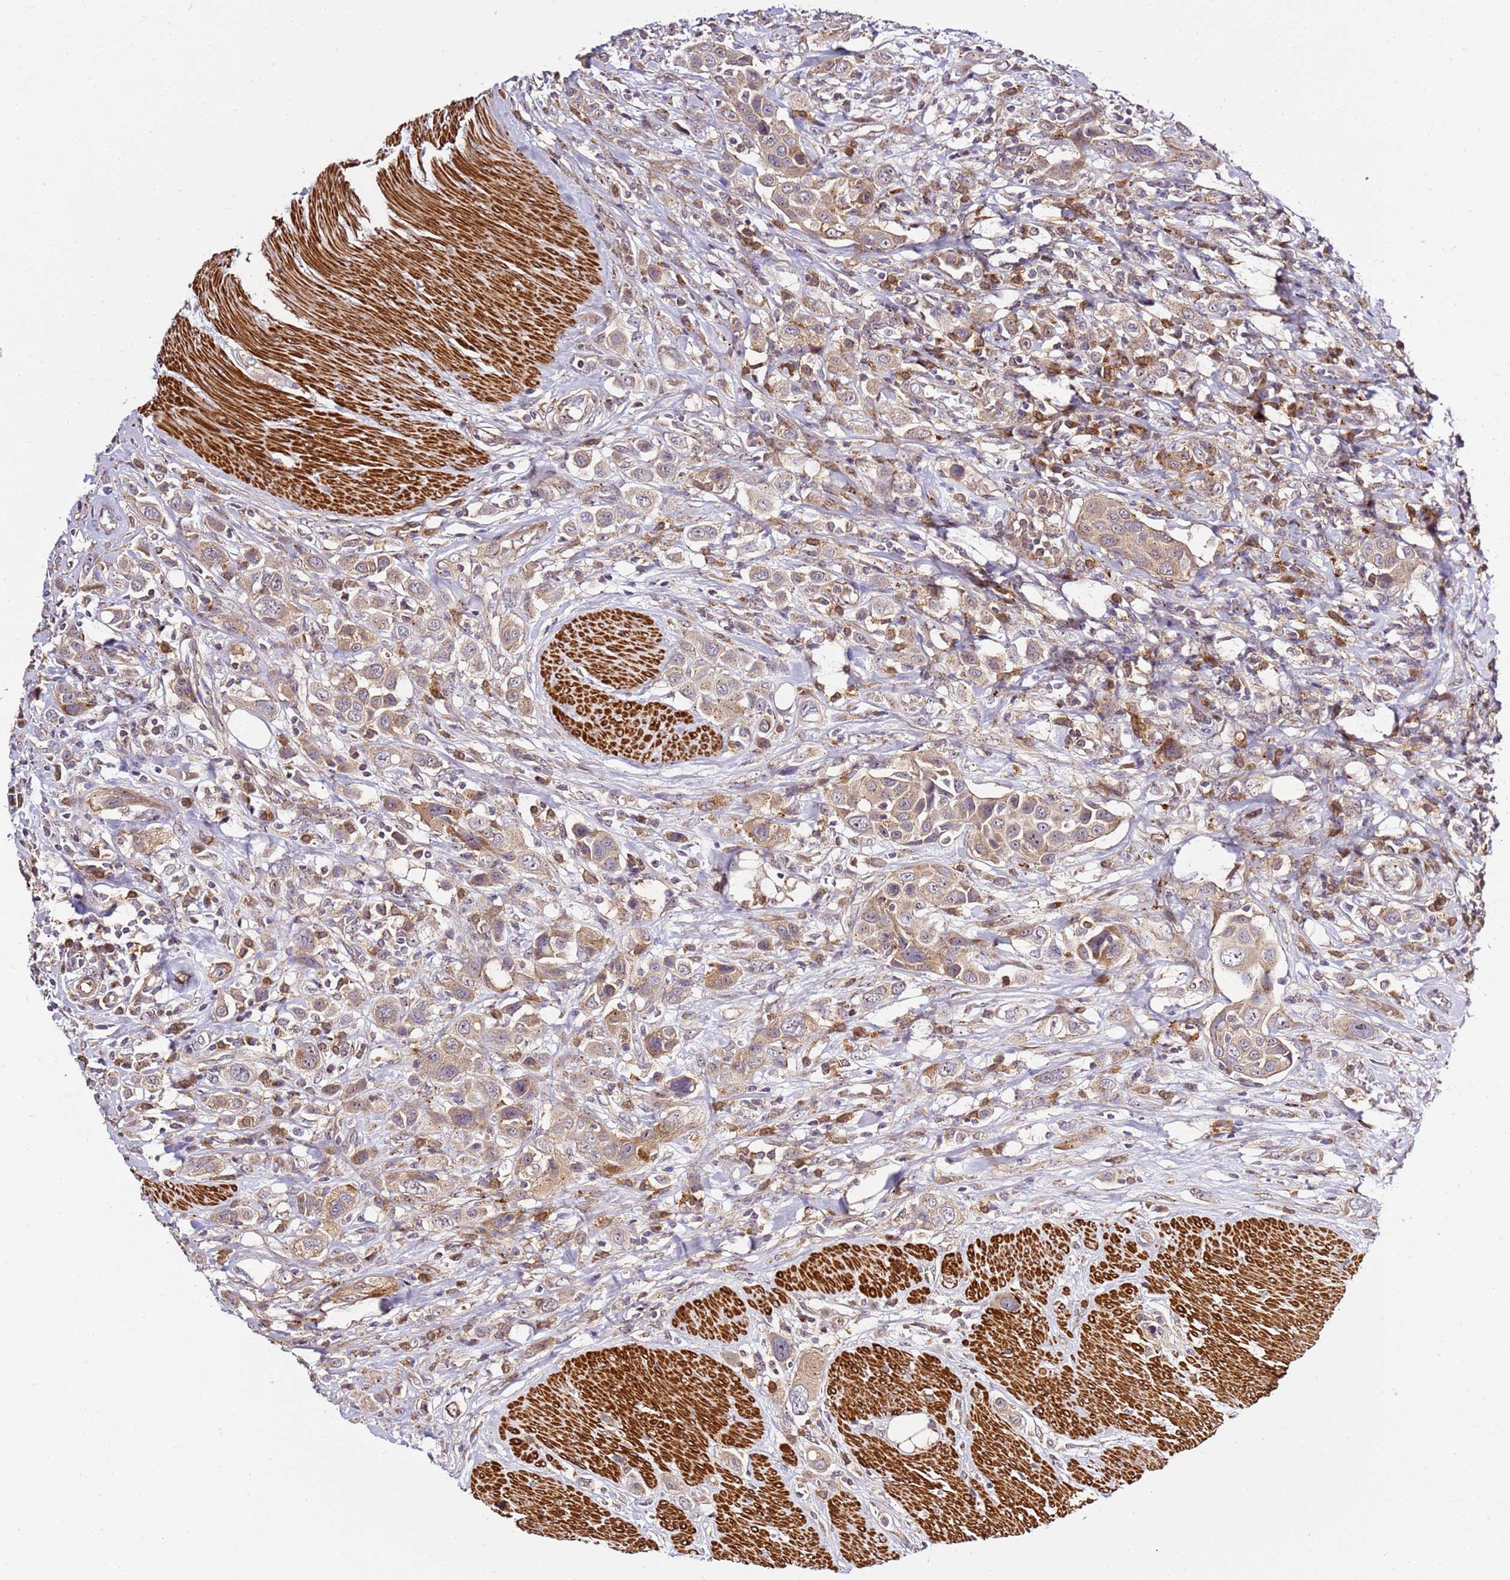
{"staining": {"intensity": "moderate", "quantity": ">75%", "location": "cytoplasmic/membranous"}, "tissue": "urothelial cancer", "cell_type": "Tumor cells", "image_type": "cancer", "snomed": [{"axis": "morphology", "description": "Urothelial carcinoma, High grade"}, {"axis": "topography", "description": "Urinary bladder"}], "caption": "Immunohistochemical staining of urothelial cancer shows moderate cytoplasmic/membranous protein staining in approximately >75% of tumor cells. The staining was performed using DAB, with brown indicating positive protein expression. Nuclei are stained blue with hematoxylin.", "gene": "PVRIG", "patient": {"sex": "male", "age": 50}}